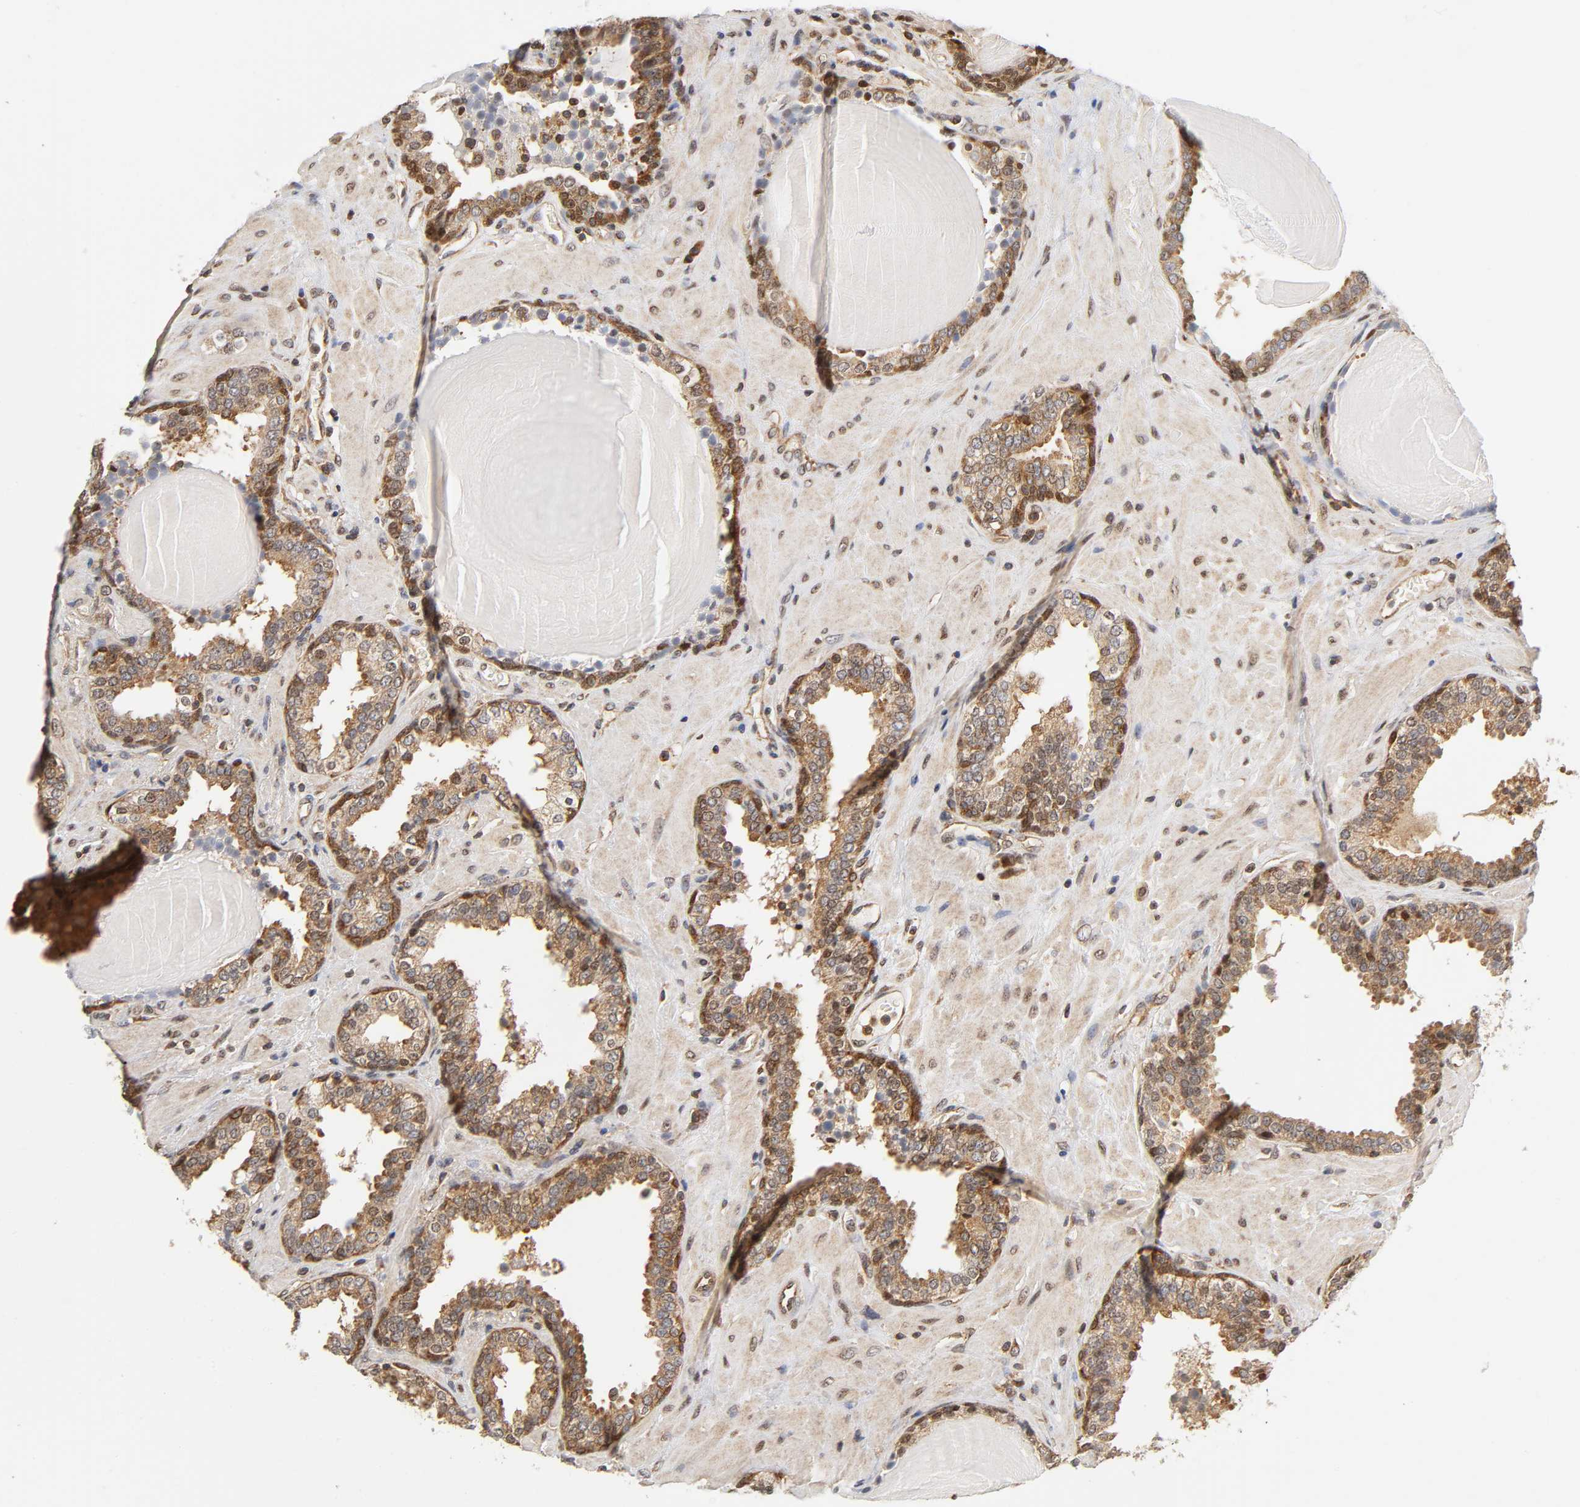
{"staining": {"intensity": "moderate", "quantity": "25%-75%", "location": "cytoplasmic/membranous,nuclear"}, "tissue": "prostate", "cell_type": "Glandular cells", "image_type": "normal", "snomed": [{"axis": "morphology", "description": "Normal tissue, NOS"}, {"axis": "topography", "description": "Prostate"}], "caption": "Glandular cells demonstrate medium levels of moderate cytoplasmic/membranous,nuclear positivity in about 25%-75% of cells in unremarkable prostate.", "gene": "PAFAH1B1", "patient": {"sex": "male", "age": 51}}